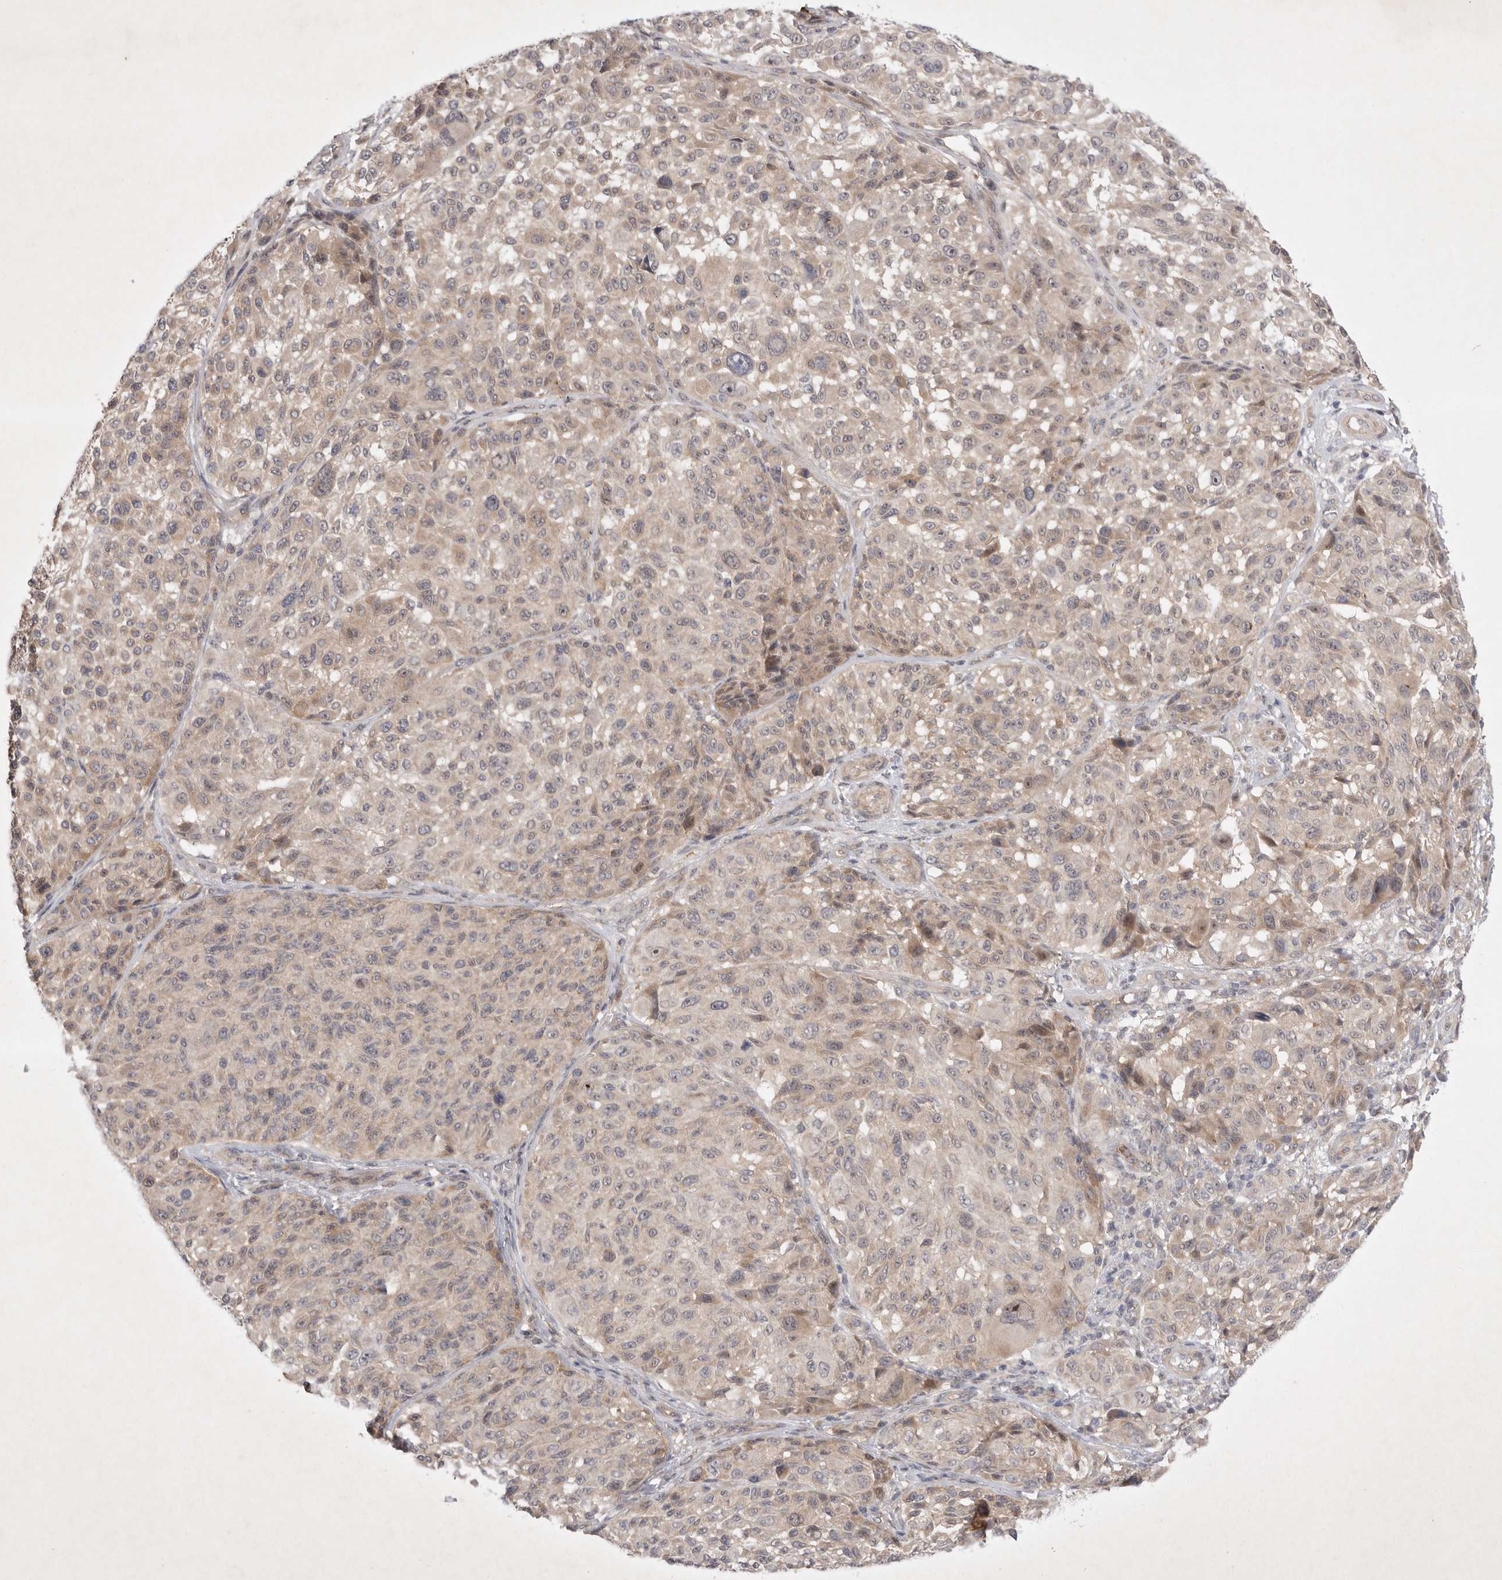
{"staining": {"intensity": "weak", "quantity": "<25%", "location": "cytoplasmic/membranous"}, "tissue": "melanoma", "cell_type": "Tumor cells", "image_type": "cancer", "snomed": [{"axis": "morphology", "description": "Malignant melanoma, NOS"}, {"axis": "topography", "description": "Skin"}], "caption": "This is an immunohistochemistry (IHC) histopathology image of human malignant melanoma. There is no positivity in tumor cells.", "gene": "PTPDC1", "patient": {"sex": "male", "age": 83}}